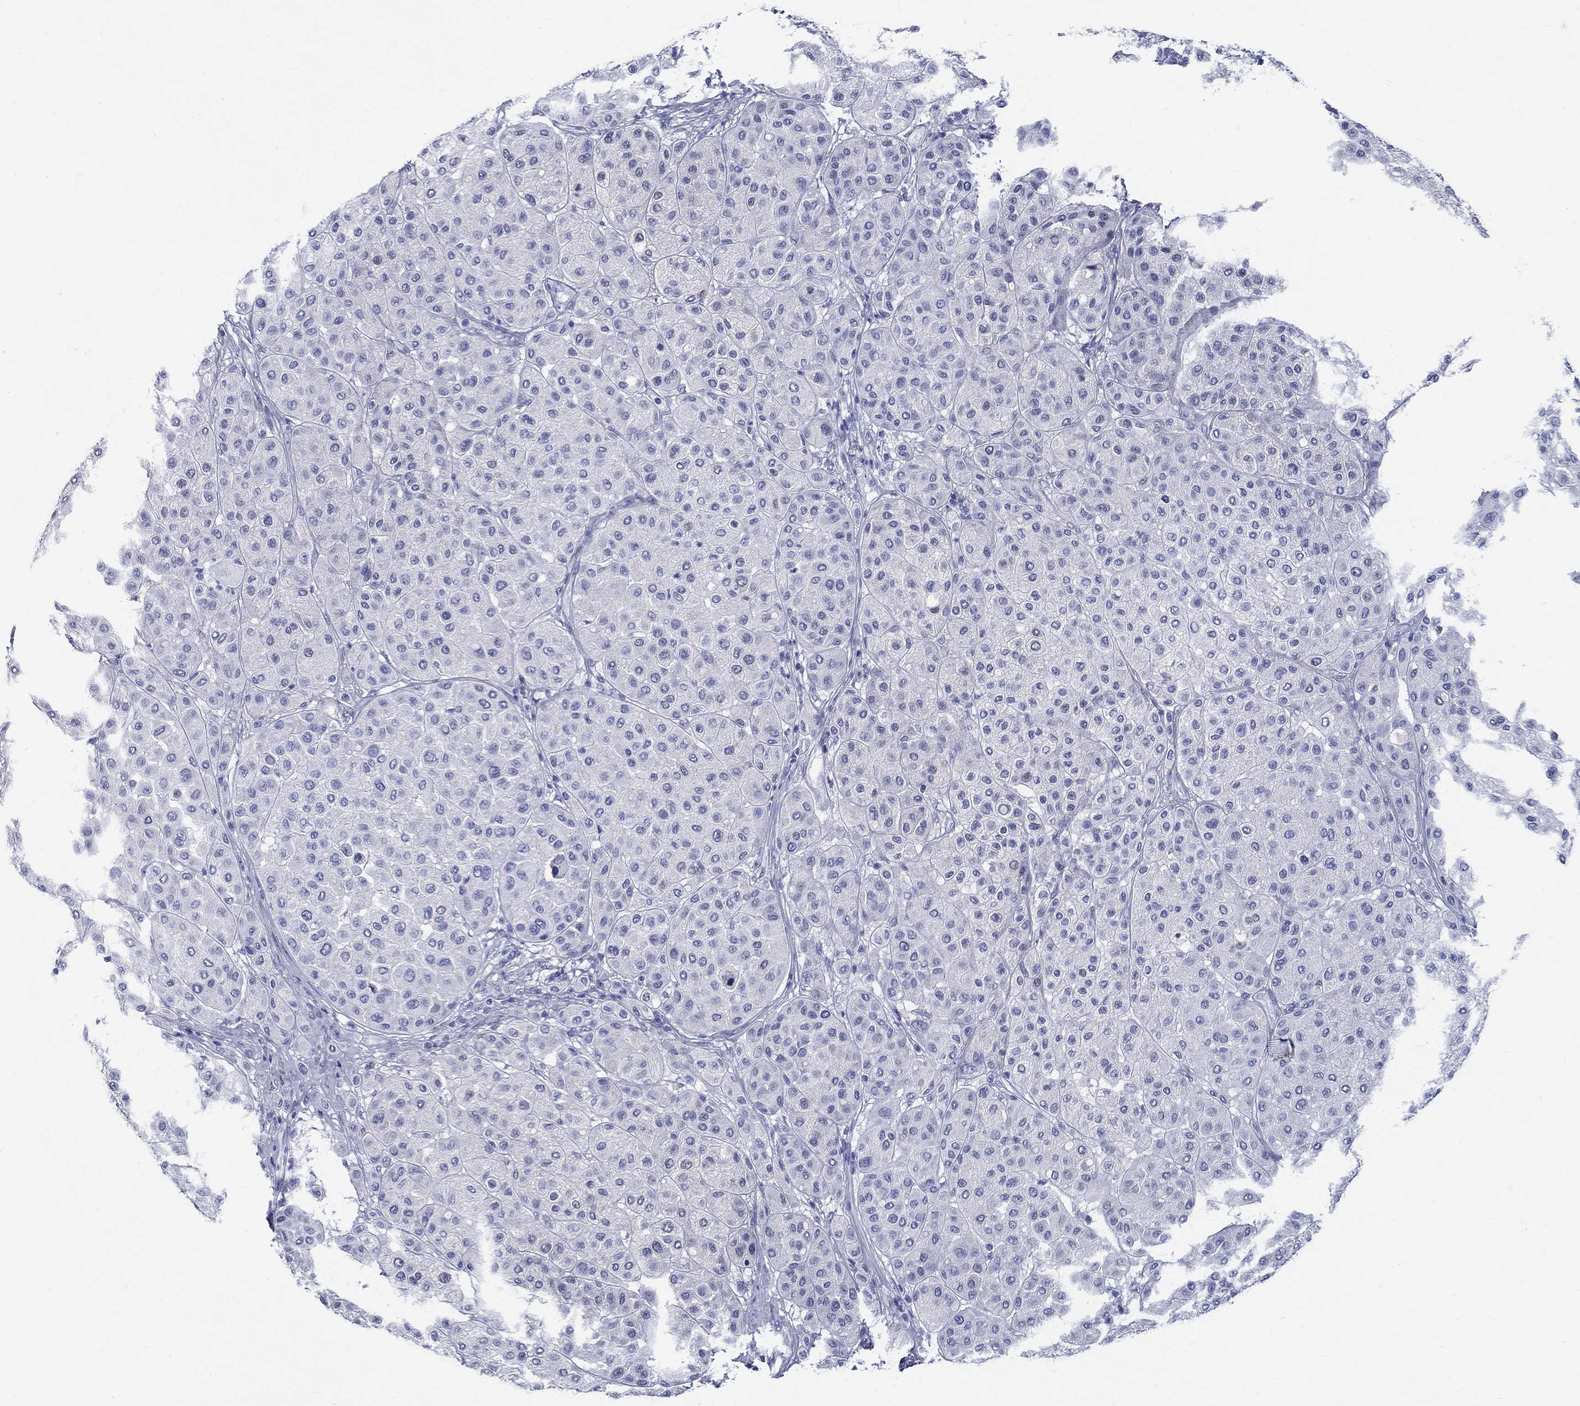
{"staining": {"intensity": "negative", "quantity": "none", "location": "none"}, "tissue": "melanoma", "cell_type": "Tumor cells", "image_type": "cancer", "snomed": [{"axis": "morphology", "description": "Malignant melanoma, Metastatic site"}, {"axis": "topography", "description": "Smooth muscle"}], "caption": "High magnification brightfield microscopy of melanoma stained with DAB (3,3'-diaminobenzidine) (brown) and counterstained with hematoxylin (blue): tumor cells show no significant expression.", "gene": "CRYGS", "patient": {"sex": "male", "age": 41}}